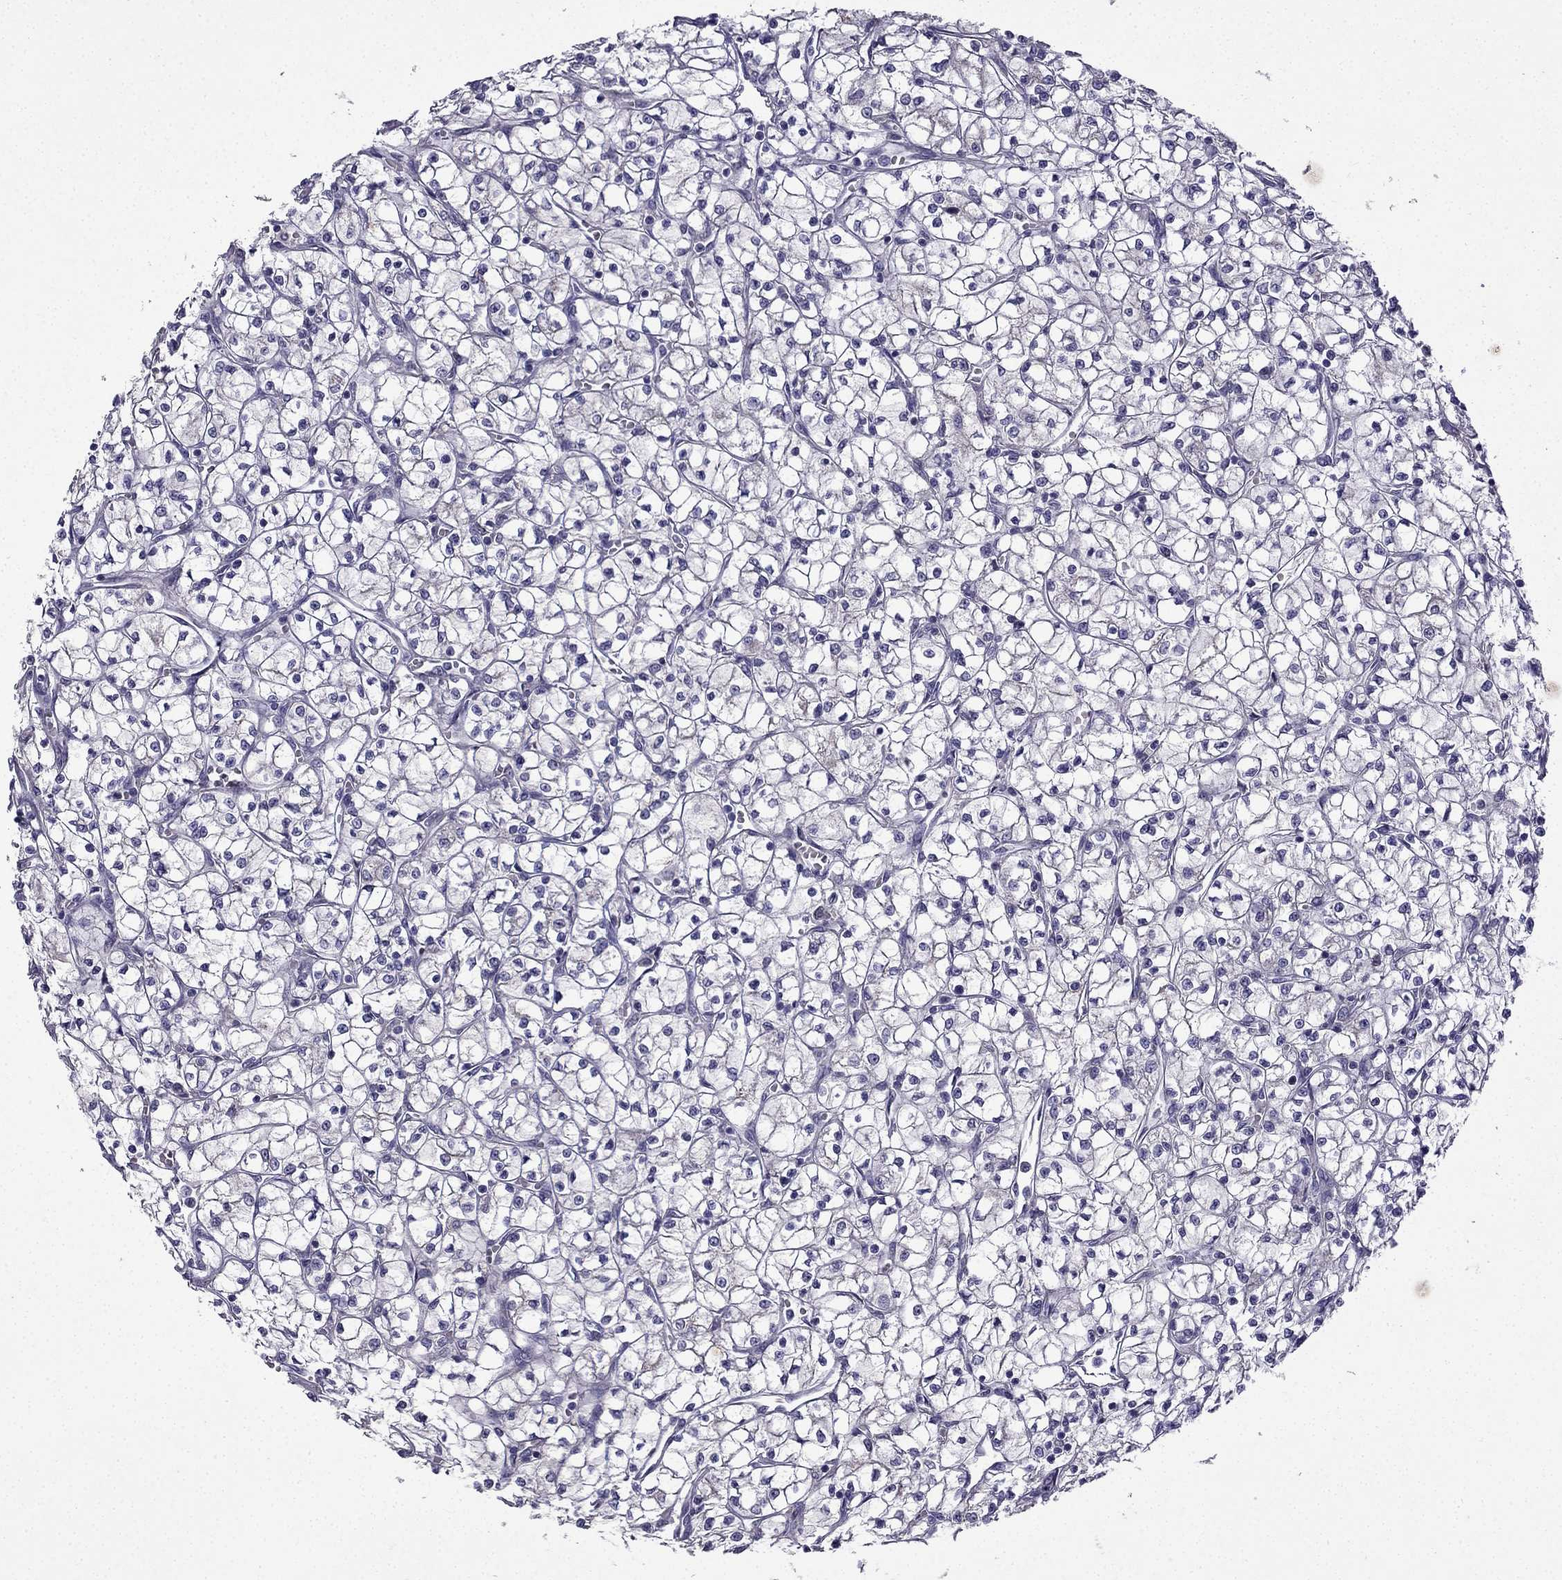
{"staining": {"intensity": "negative", "quantity": "none", "location": "none"}, "tissue": "renal cancer", "cell_type": "Tumor cells", "image_type": "cancer", "snomed": [{"axis": "morphology", "description": "Adenocarcinoma, NOS"}, {"axis": "topography", "description": "Kidney"}], "caption": "Tumor cells are negative for brown protein staining in renal cancer.", "gene": "UHRF1", "patient": {"sex": "female", "age": 64}}